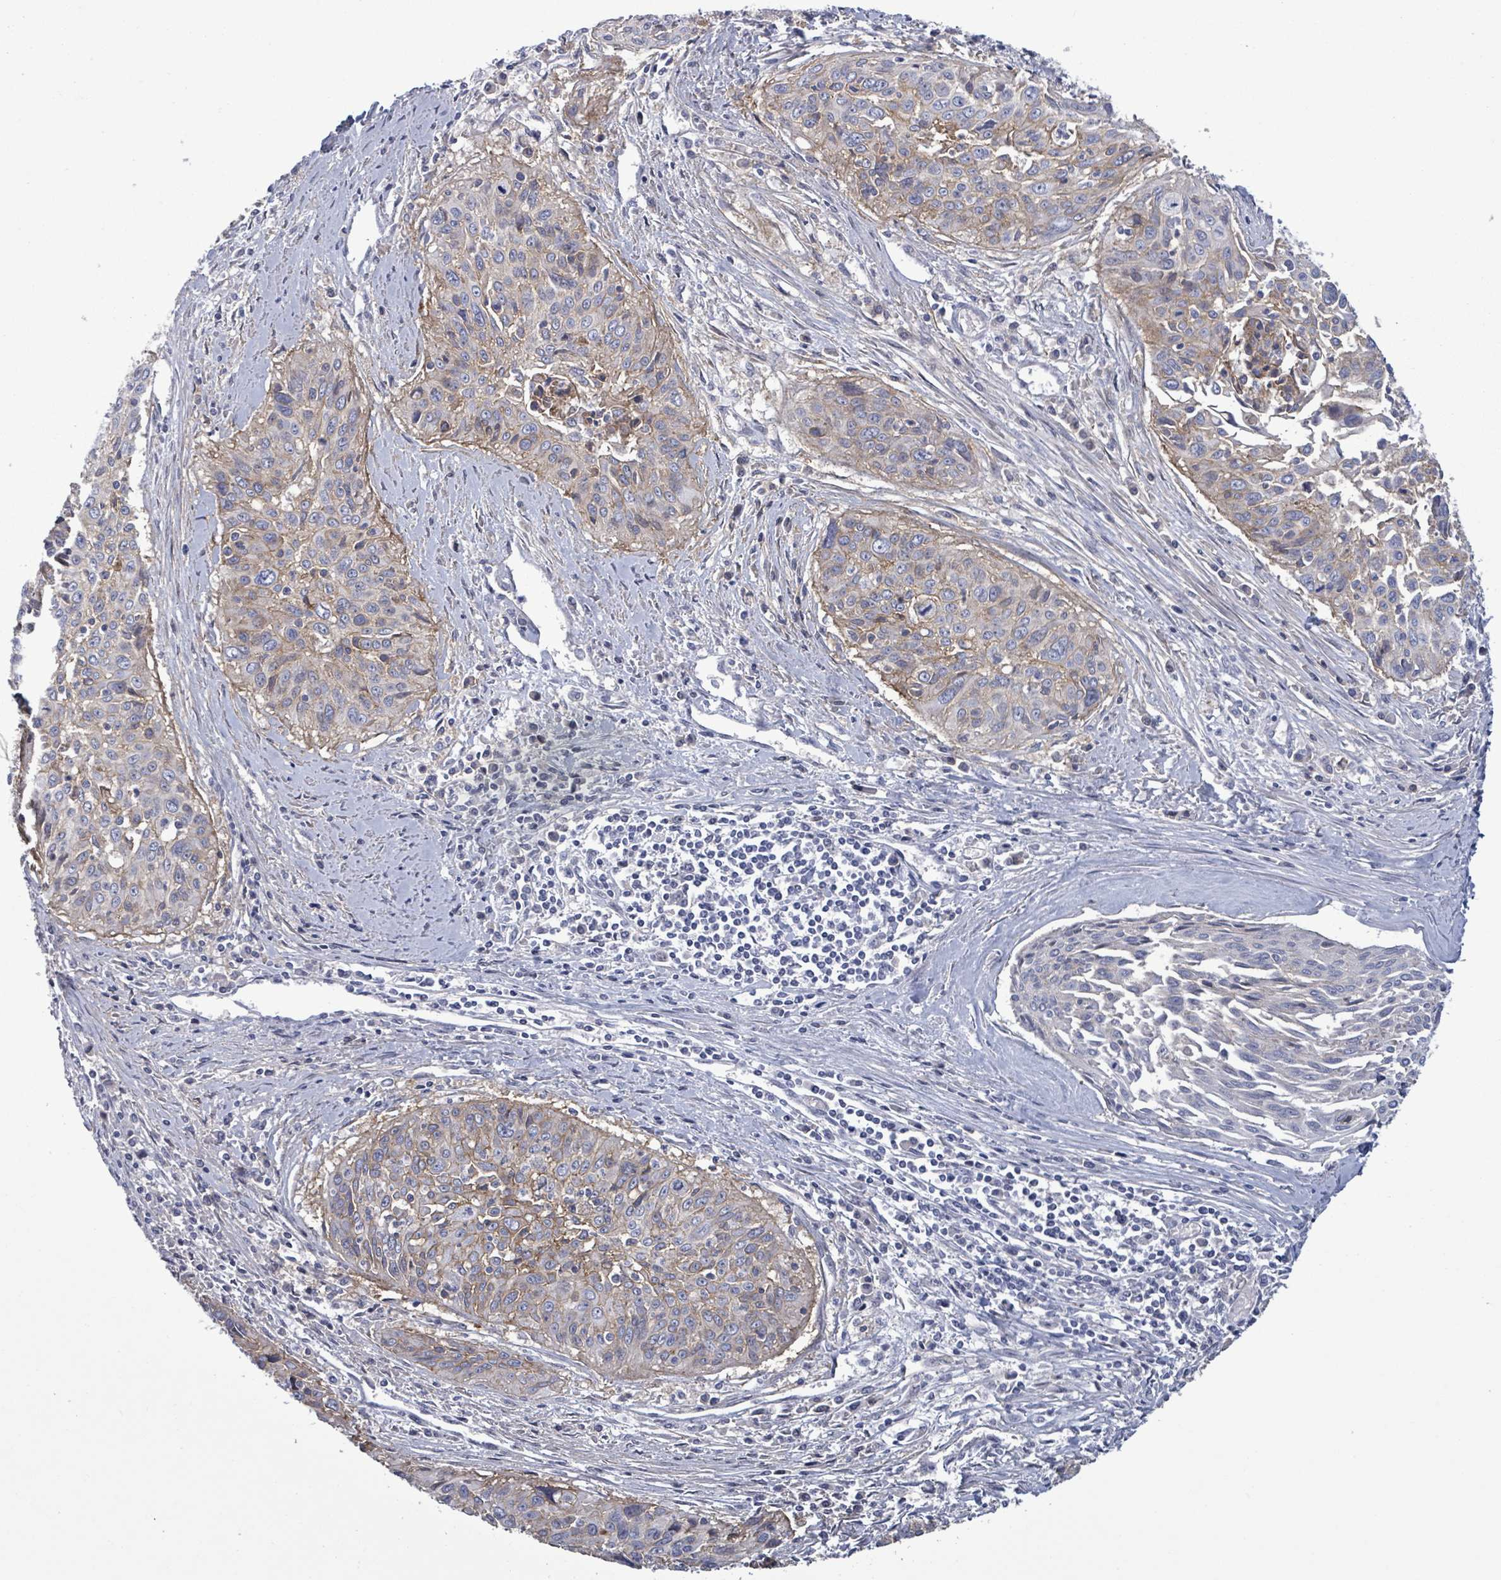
{"staining": {"intensity": "moderate", "quantity": "25%-75%", "location": "cytoplasmic/membranous"}, "tissue": "cervical cancer", "cell_type": "Tumor cells", "image_type": "cancer", "snomed": [{"axis": "morphology", "description": "Squamous cell carcinoma, NOS"}, {"axis": "topography", "description": "Cervix"}], "caption": "Brown immunohistochemical staining in human squamous cell carcinoma (cervical) exhibits moderate cytoplasmic/membranous staining in about 25%-75% of tumor cells.", "gene": "BSG", "patient": {"sex": "female", "age": 55}}